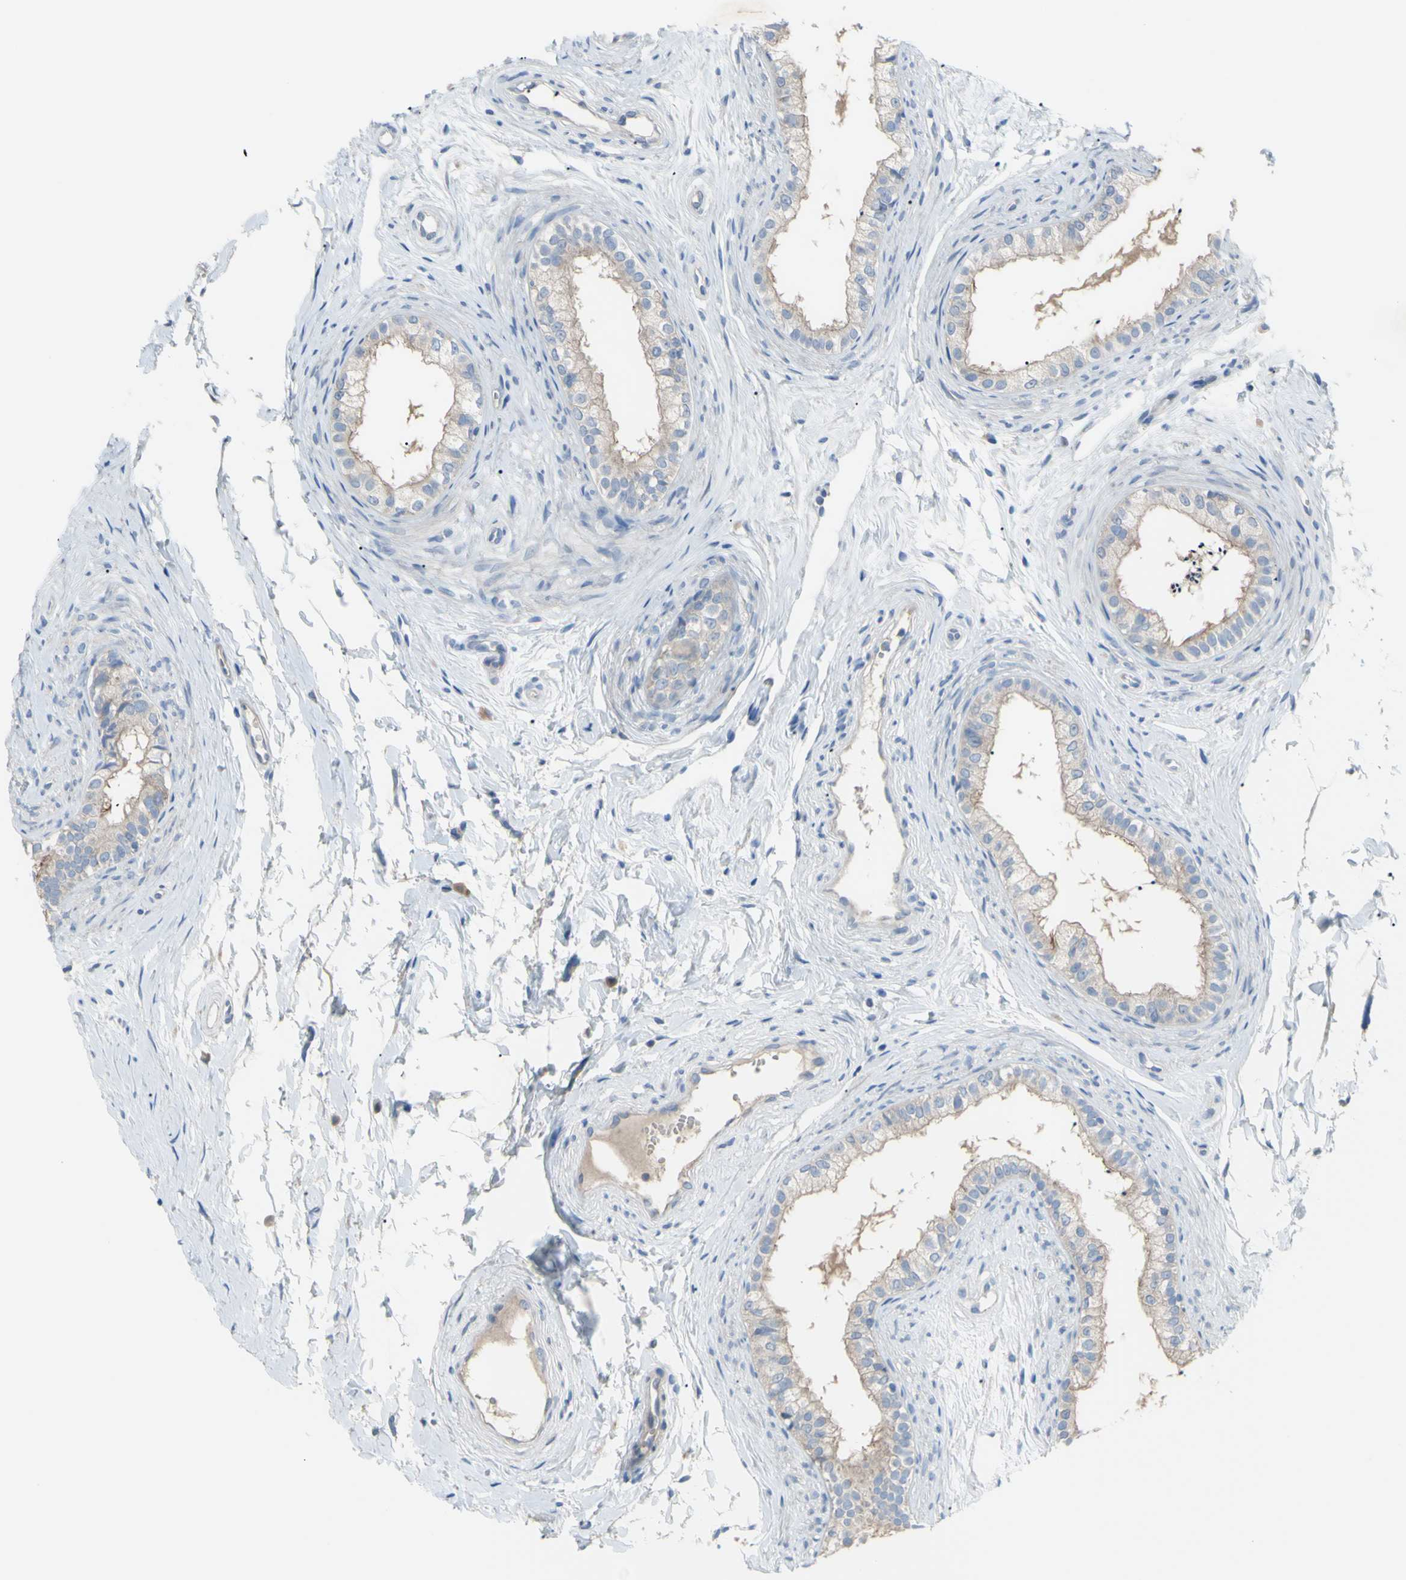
{"staining": {"intensity": "weak", "quantity": "25%-75%", "location": "cytoplasmic/membranous"}, "tissue": "epididymis", "cell_type": "Glandular cells", "image_type": "normal", "snomed": [{"axis": "morphology", "description": "Normal tissue, NOS"}, {"axis": "topography", "description": "Epididymis"}], "caption": "Protein staining of normal epididymis exhibits weak cytoplasmic/membranous expression in approximately 25%-75% of glandular cells. The protein is stained brown, and the nuclei are stained in blue (DAB IHC with brightfield microscopy, high magnification).", "gene": "TMEM59L", "patient": {"sex": "male", "age": 56}}